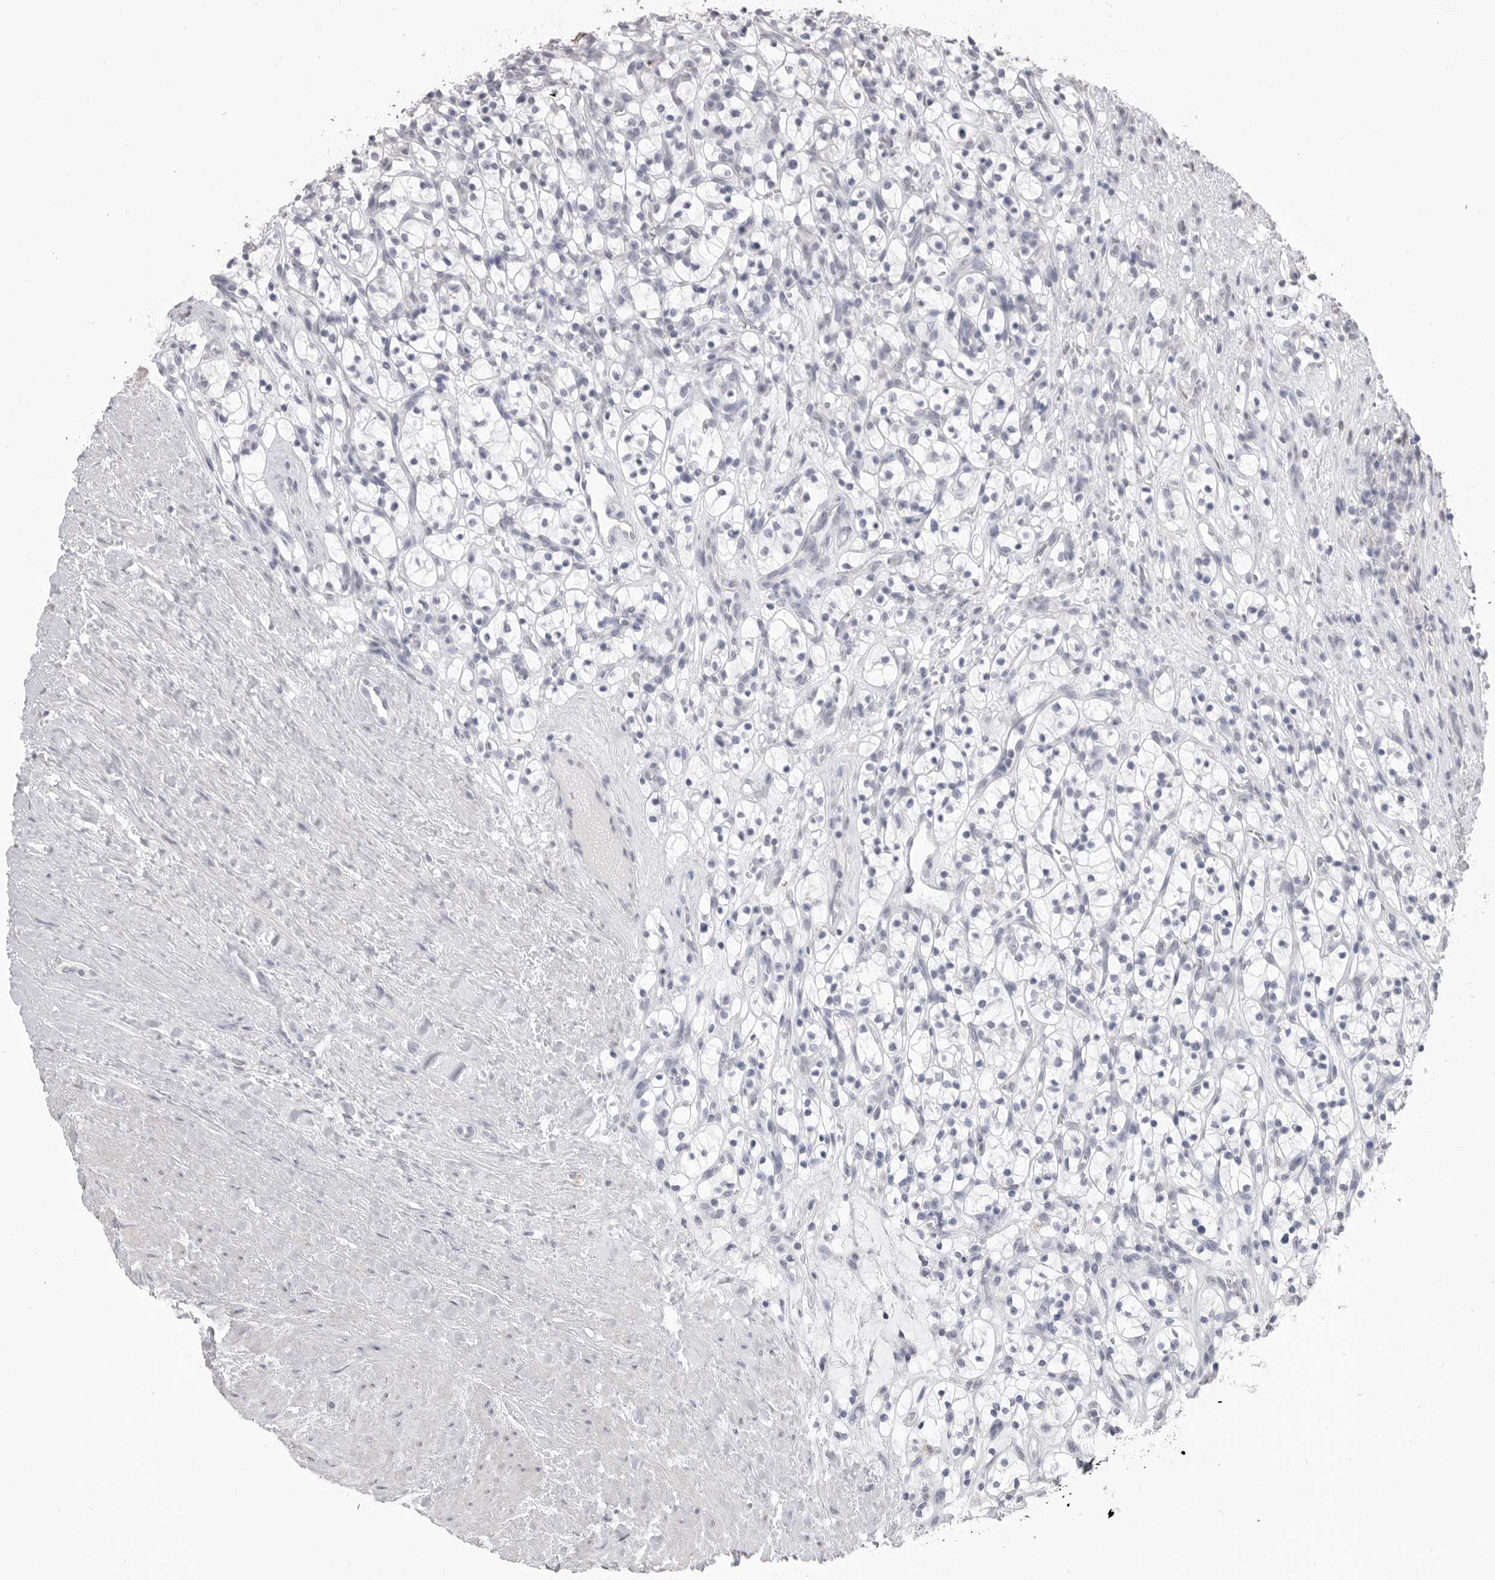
{"staining": {"intensity": "negative", "quantity": "none", "location": "none"}, "tissue": "renal cancer", "cell_type": "Tumor cells", "image_type": "cancer", "snomed": [{"axis": "morphology", "description": "Adenocarcinoma, NOS"}, {"axis": "topography", "description": "Kidney"}], "caption": "Renal adenocarcinoma was stained to show a protein in brown. There is no significant staining in tumor cells. Brightfield microscopy of immunohistochemistry (IHC) stained with DAB (3,3'-diaminobenzidine) (brown) and hematoxylin (blue), captured at high magnification.", "gene": "ICAM5", "patient": {"sex": "female", "age": 57}}